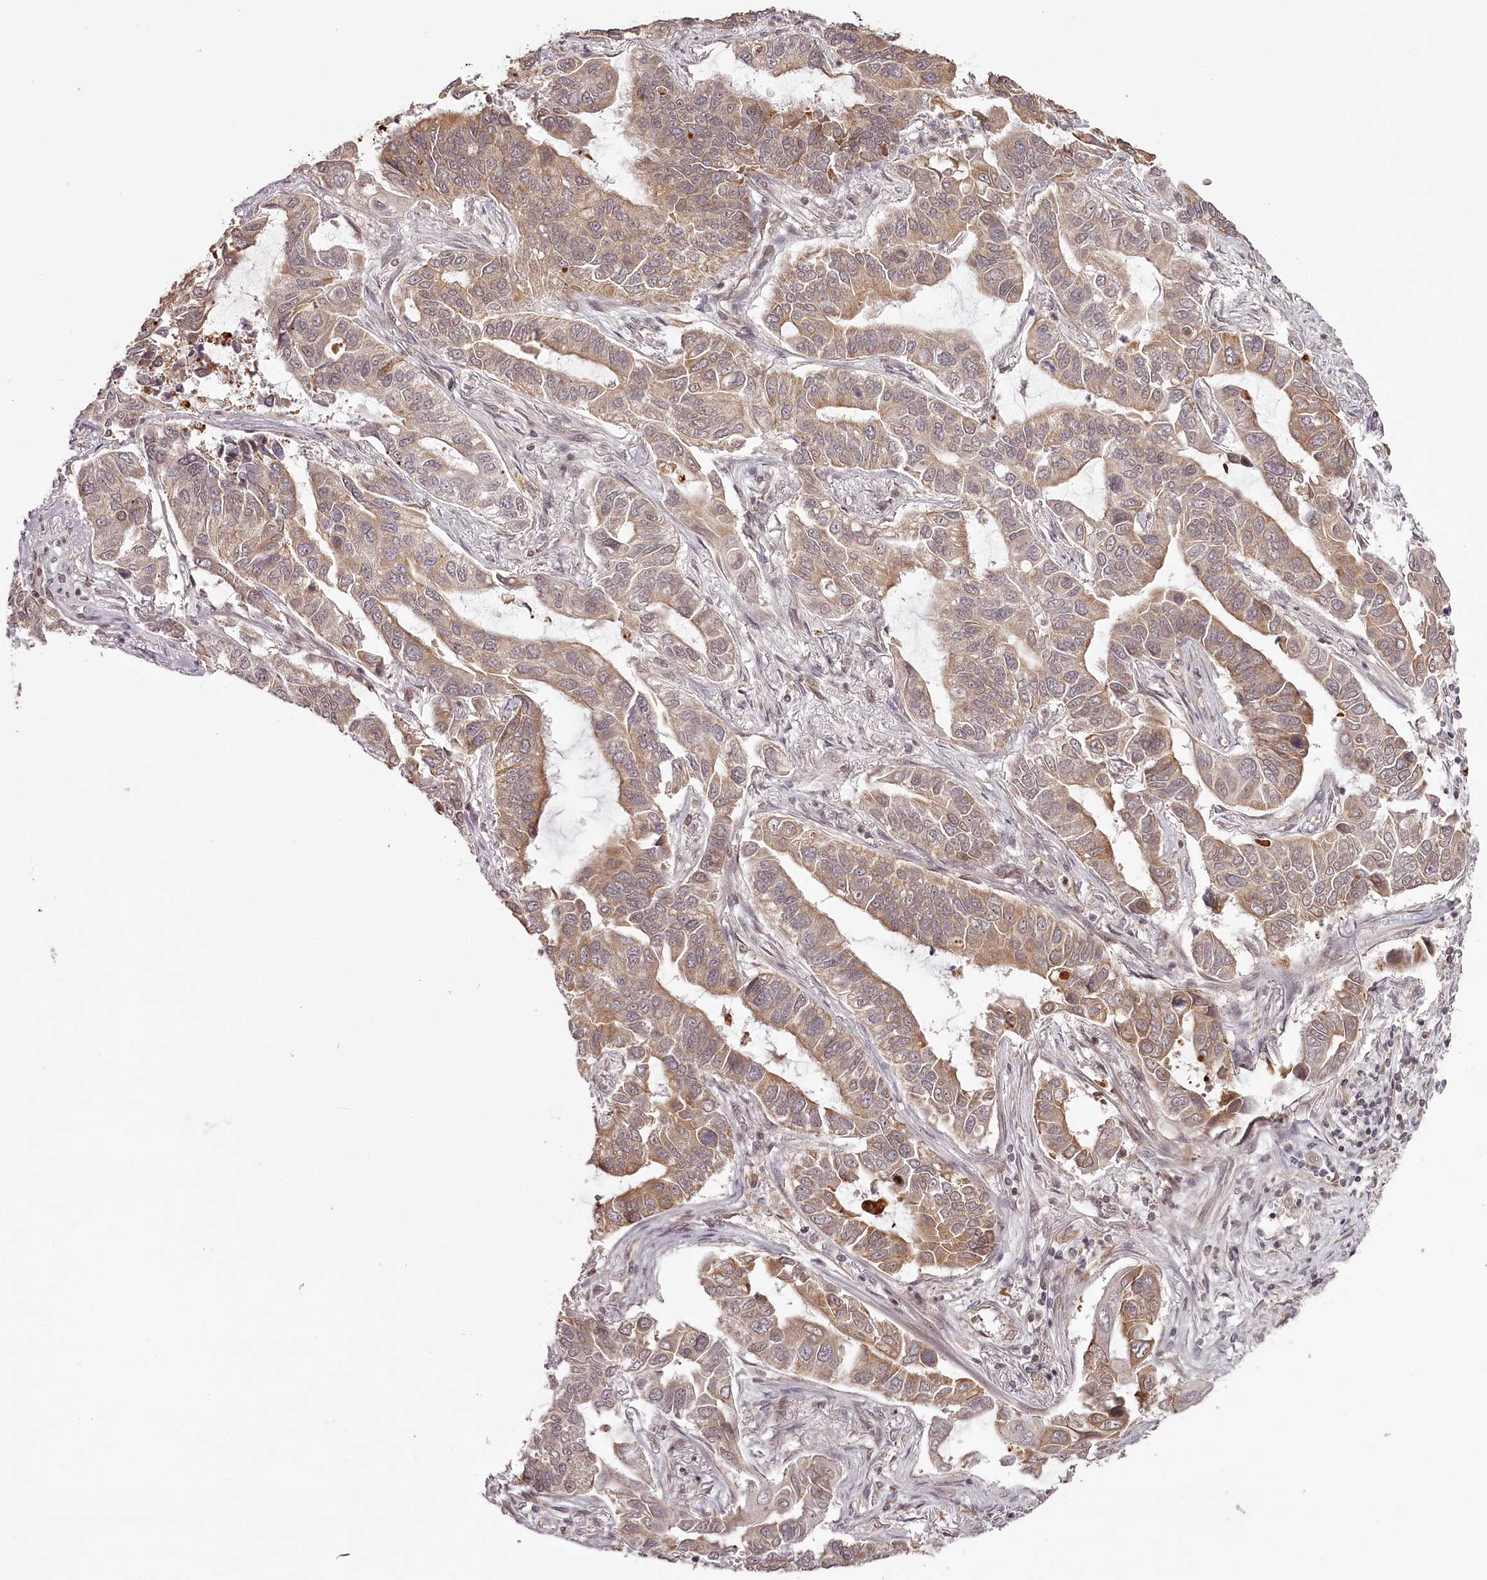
{"staining": {"intensity": "moderate", "quantity": "25%-75%", "location": "cytoplasmic/membranous"}, "tissue": "lung cancer", "cell_type": "Tumor cells", "image_type": "cancer", "snomed": [{"axis": "morphology", "description": "Adenocarcinoma, NOS"}, {"axis": "topography", "description": "Lung"}], "caption": "Immunohistochemistry (IHC) photomicrograph of human adenocarcinoma (lung) stained for a protein (brown), which displays medium levels of moderate cytoplasmic/membranous expression in approximately 25%-75% of tumor cells.", "gene": "THYN1", "patient": {"sex": "male", "age": 64}}